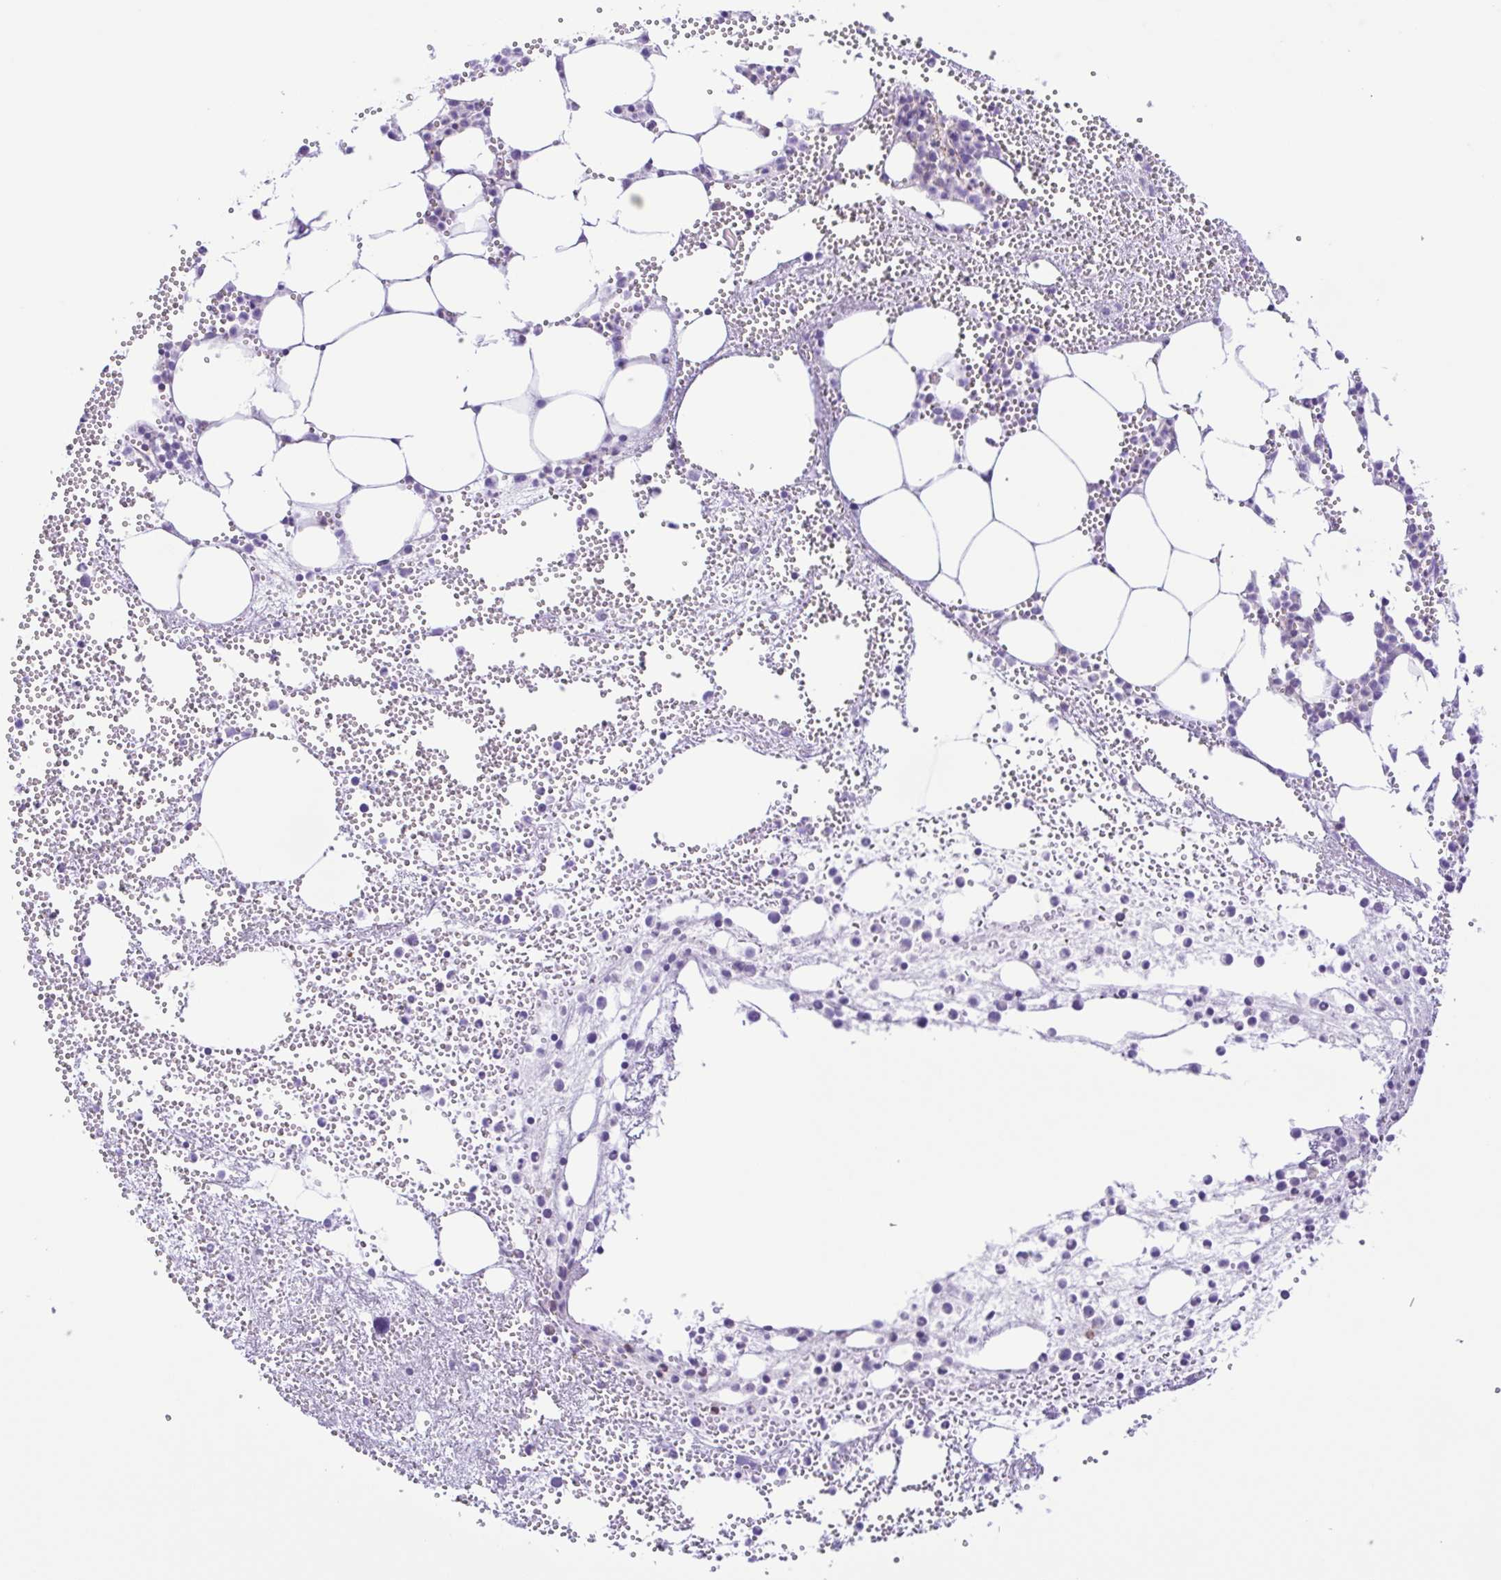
{"staining": {"intensity": "negative", "quantity": "none", "location": "none"}, "tissue": "bone marrow", "cell_type": "Hematopoietic cells", "image_type": "normal", "snomed": [{"axis": "morphology", "description": "Normal tissue, NOS"}, {"axis": "topography", "description": "Bone marrow"}], "caption": "Immunohistochemistry (IHC) micrograph of benign bone marrow: human bone marrow stained with DAB (3,3'-diaminobenzidine) exhibits no significant protein expression in hematopoietic cells.", "gene": "FLT1", "patient": {"sex": "female", "age": 57}}